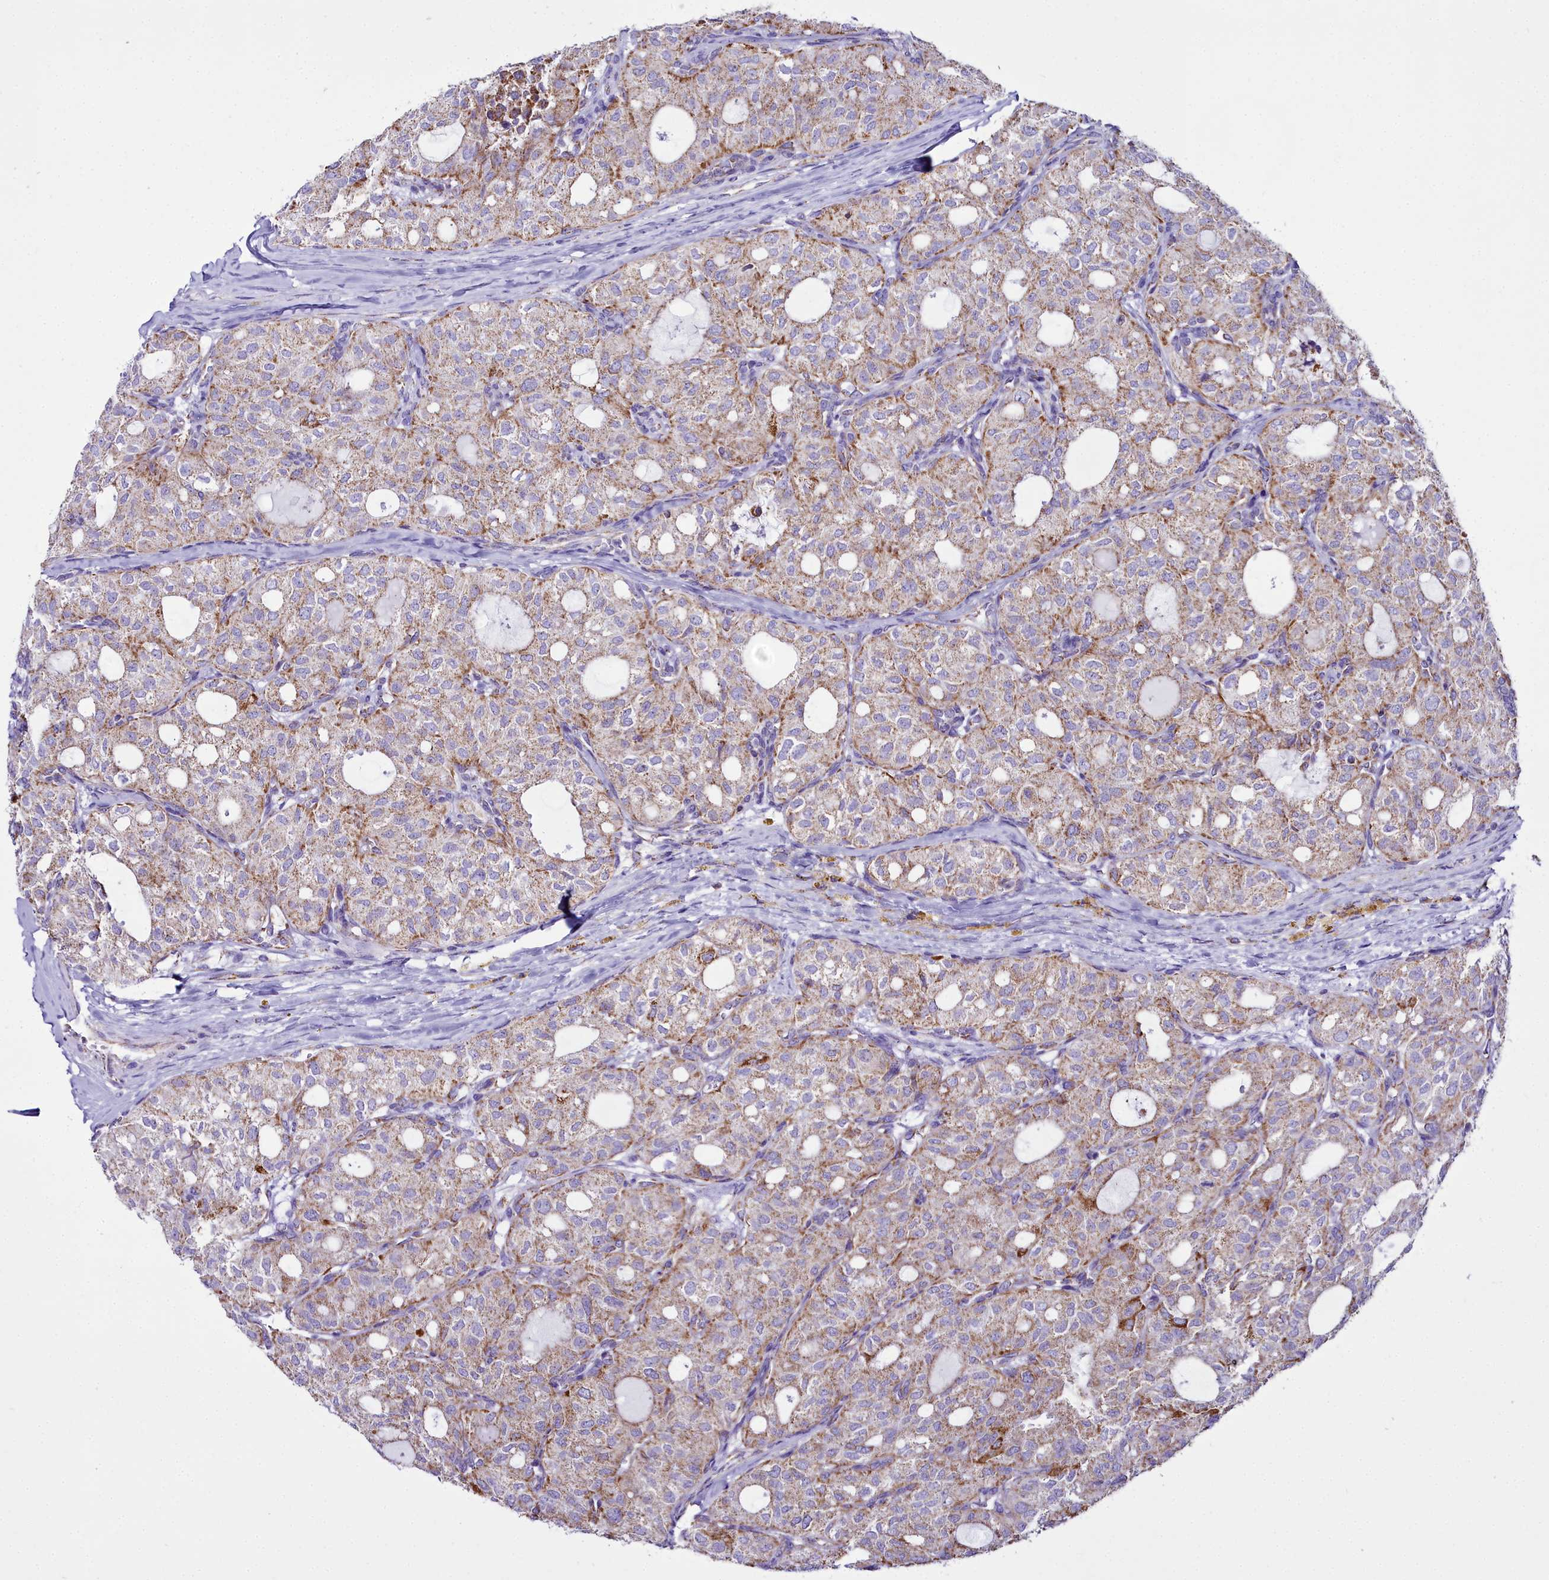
{"staining": {"intensity": "moderate", "quantity": "25%-75%", "location": "cytoplasmic/membranous"}, "tissue": "thyroid cancer", "cell_type": "Tumor cells", "image_type": "cancer", "snomed": [{"axis": "morphology", "description": "Follicular adenoma carcinoma, NOS"}, {"axis": "topography", "description": "Thyroid gland"}], "caption": "There is medium levels of moderate cytoplasmic/membranous expression in tumor cells of thyroid cancer, as demonstrated by immunohistochemical staining (brown color).", "gene": "WDFY3", "patient": {"sex": "male", "age": 75}}